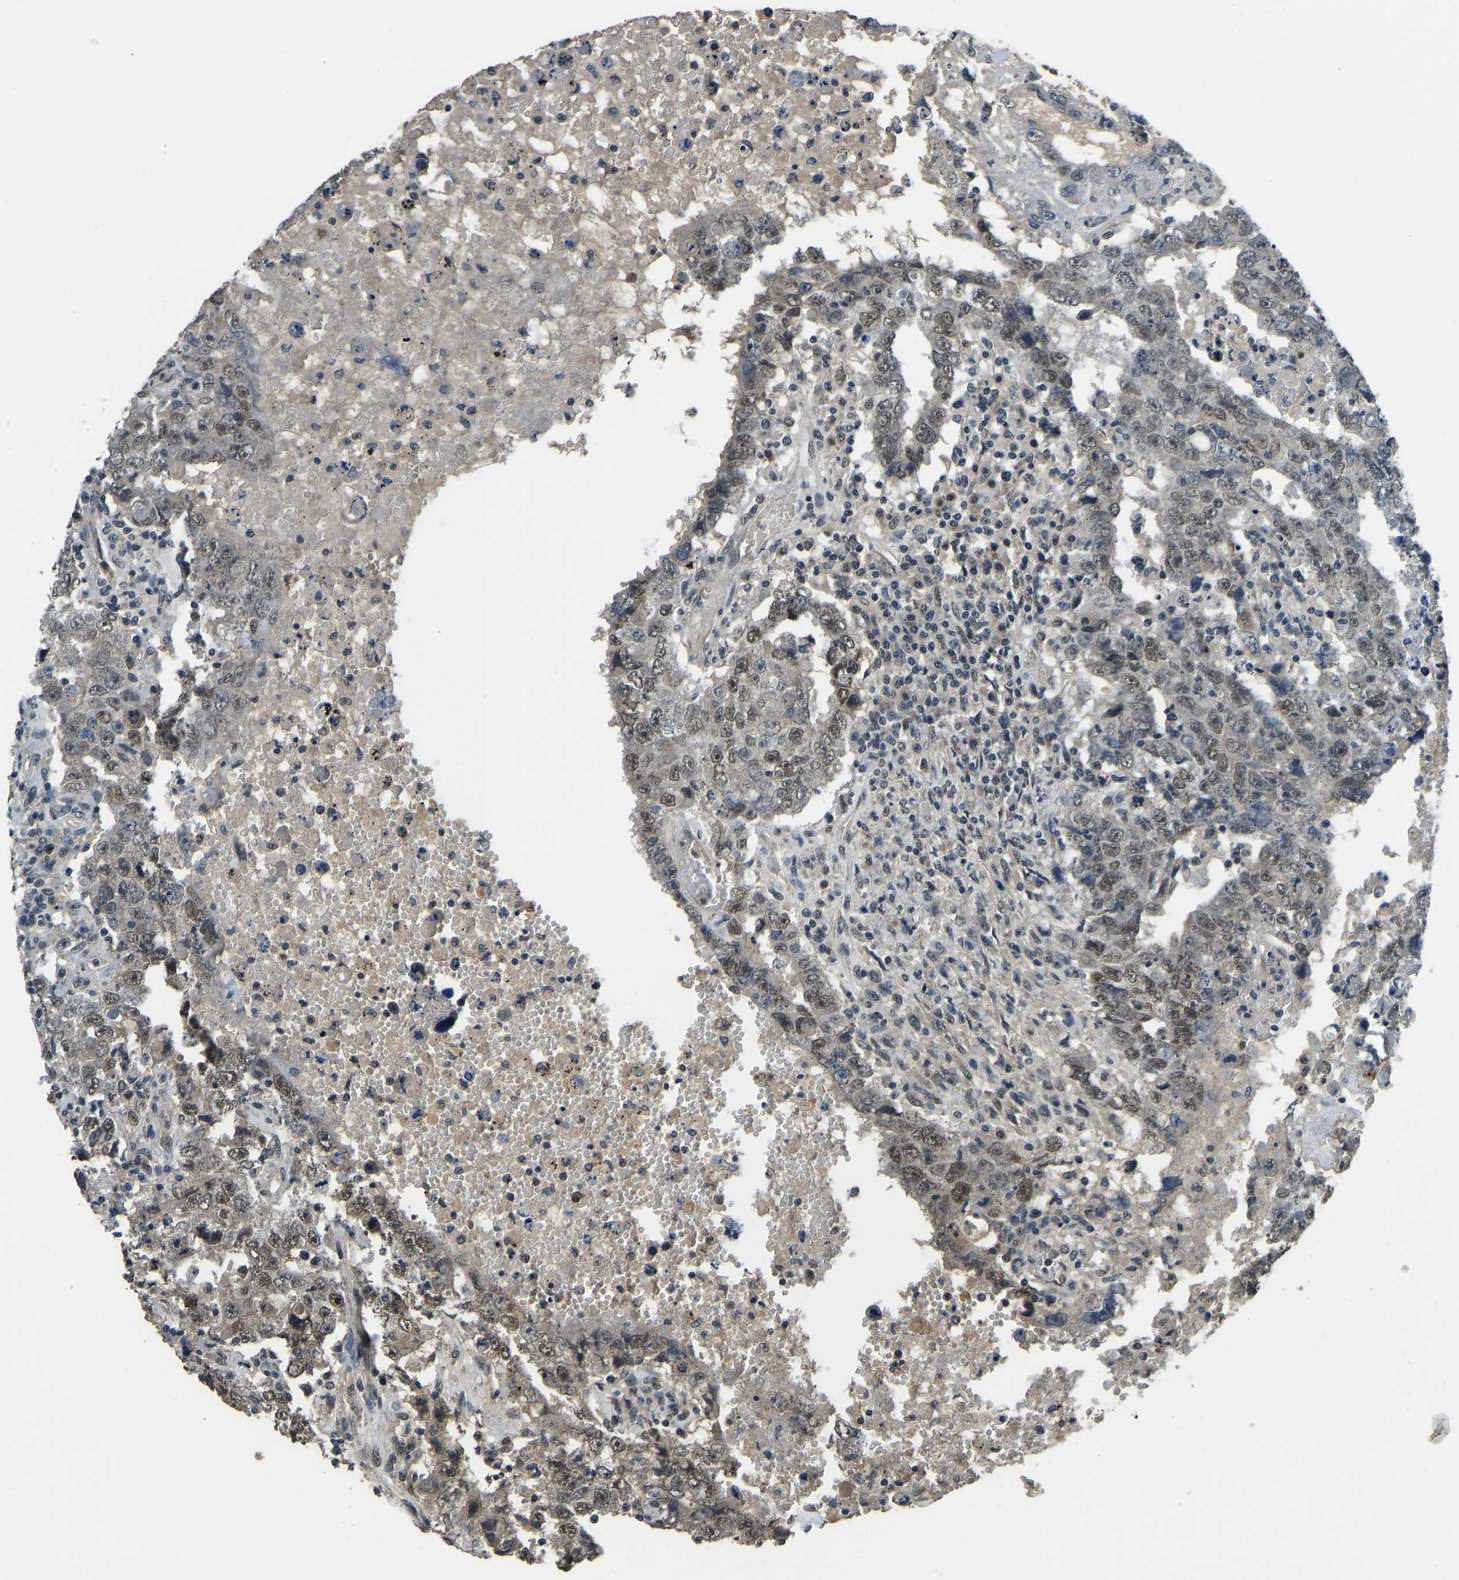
{"staining": {"intensity": "weak", "quantity": "25%-75%", "location": "nuclear"}, "tissue": "testis cancer", "cell_type": "Tumor cells", "image_type": "cancer", "snomed": [{"axis": "morphology", "description": "Carcinoma, Embryonal, NOS"}, {"axis": "topography", "description": "Testis"}], "caption": "Immunohistochemistry micrograph of neoplastic tissue: human testis cancer (embryonal carcinoma) stained using immunohistochemistry displays low levels of weak protein expression localized specifically in the nuclear of tumor cells, appearing as a nuclear brown color.", "gene": "TOX4", "patient": {"sex": "male", "age": 26}}